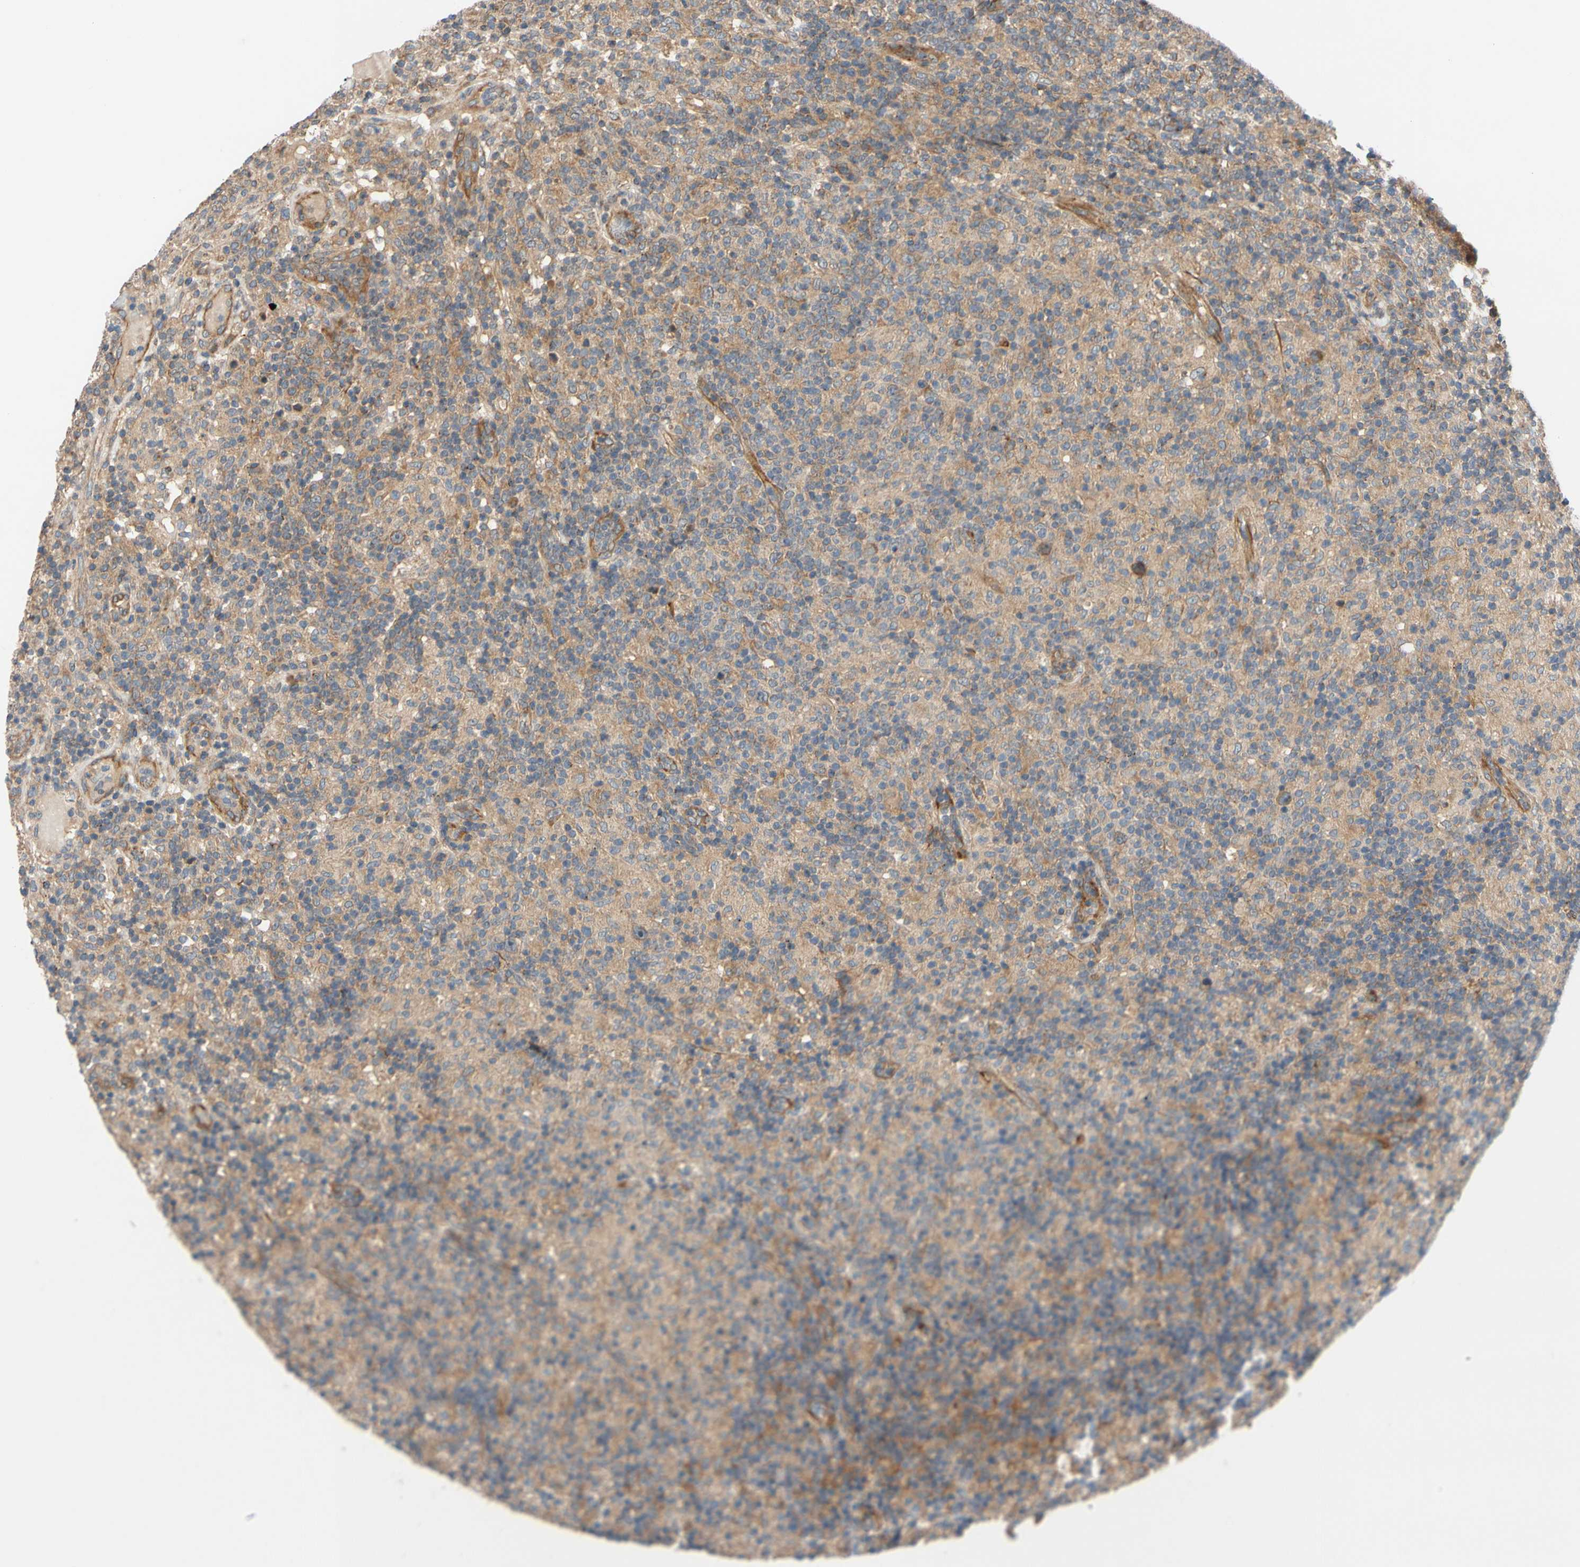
{"staining": {"intensity": "moderate", "quantity": ">75%", "location": "cytoplasmic/membranous"}, "tissue": "lymphoma", "cell_type": "Tumor cells", "image_type": "cancer", "snomed": [{"axis": "morphology", "description": "Hodgkin's disease, NOS"}, {"axis": "topography", "description": "Lymph node"}], "caption": "Brown immunohistochemical staining in human lymphoma demonstrates moderate cytoplasmic/membranous expression in about >75% of tumor cells. Ihc stains the protein of interest in brown and the nuclei are stained blue.", "gene": "MBTPS2", "patient": {"sex": "male", "age": 70}}